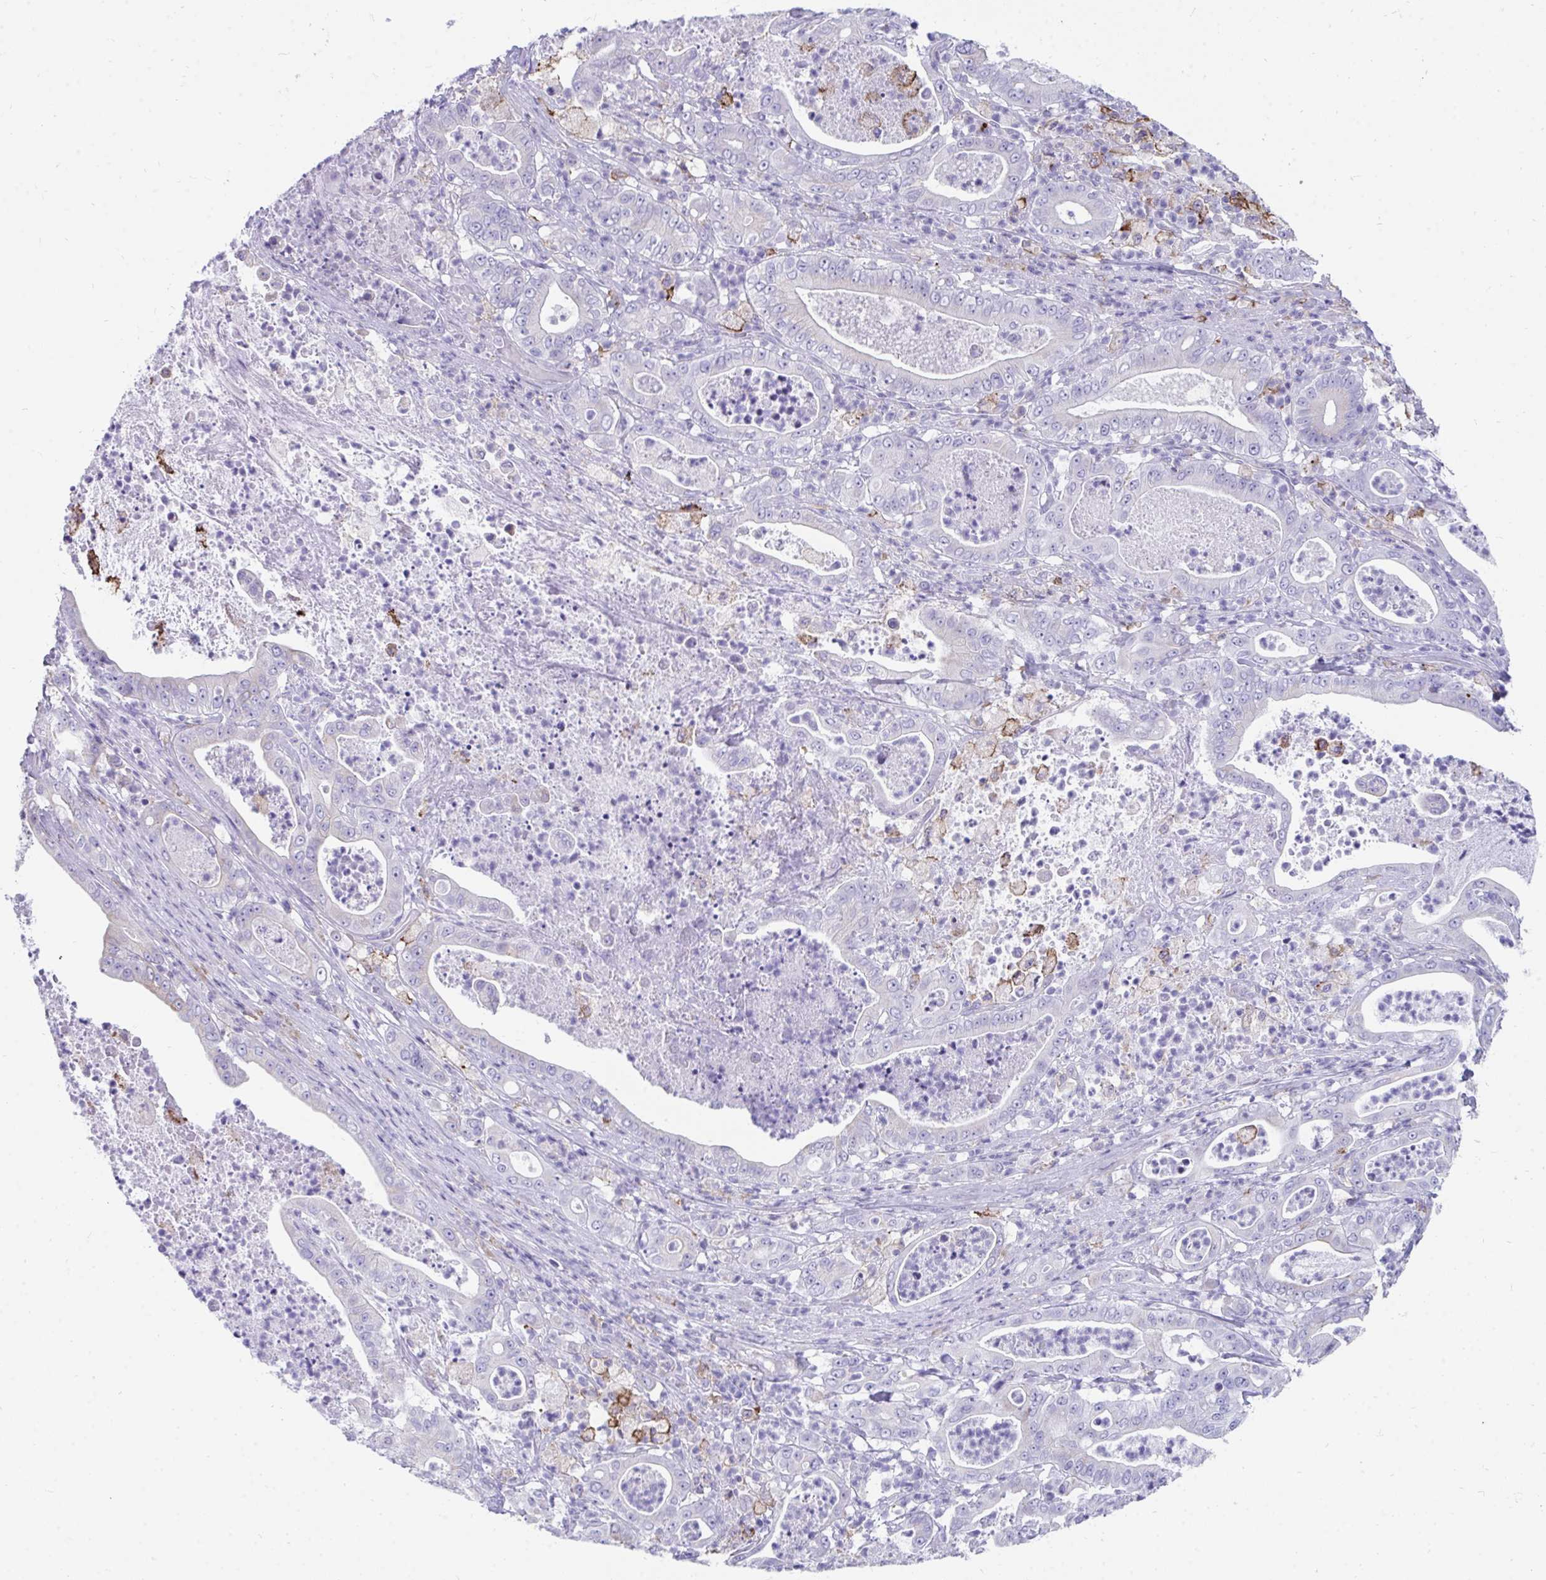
{"staining": {"intensity": "negative", "quantity": "none", "location": "none"}, "tissue": "pancreatic cancer", "cell_type": "Tumor cells", "image_type": "cancer", "snomed": [{"axis": "morphology", "description": "Adenocarcinoma, NOS"}, {"axis": "topography", "description": "Pancreas"}], "caption": "A photomicrograph of human pancreatic cancer (adenocarcinoma) is negative for staining in tumor cells.", "gene": "CD163", "patient": {"sex": "male", "age": 71}}